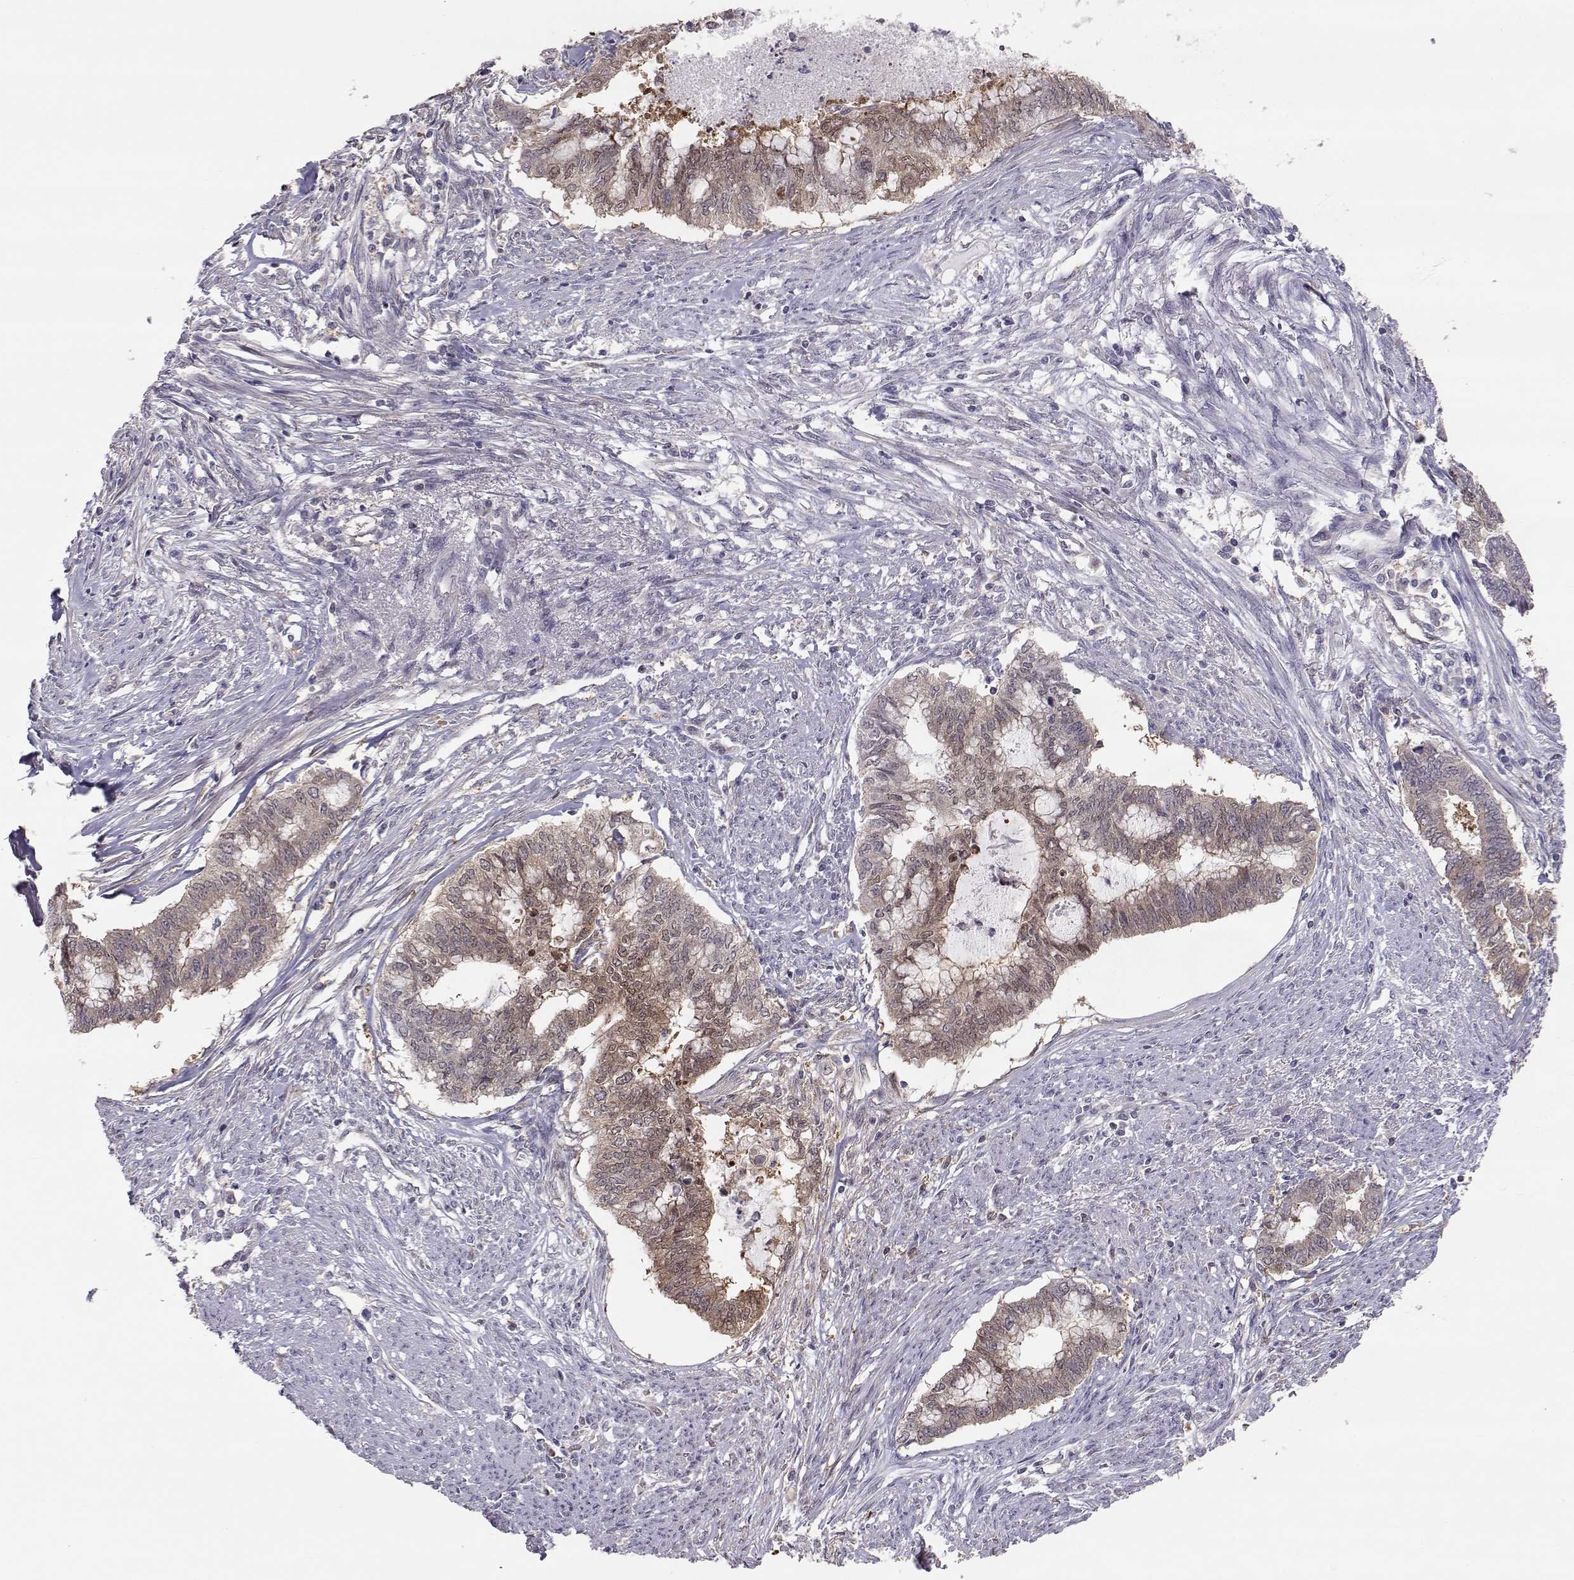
{"staining": {"intensity": "moderate", "quantity": "25%-75%", "location": "cytoplasmic/membranous,nuclear"}, "tissue": "endometrial cancer", "cell_type": "Tumor cells", "image_type": "cancer", "snomed": [{"axis": "morphology", "description": "Adenocarcinoma, NOS"}, {"axis": "topography", "description": "Endometrium"}], "caption": "The image reveals staining of endometrial cancer, revealing moderate cytoplasmic/membranous and nuclear protein staining (brown color) within tumor cells.", "gene": "NCAM2", "patient": {"sex": "female", "age": 79}}